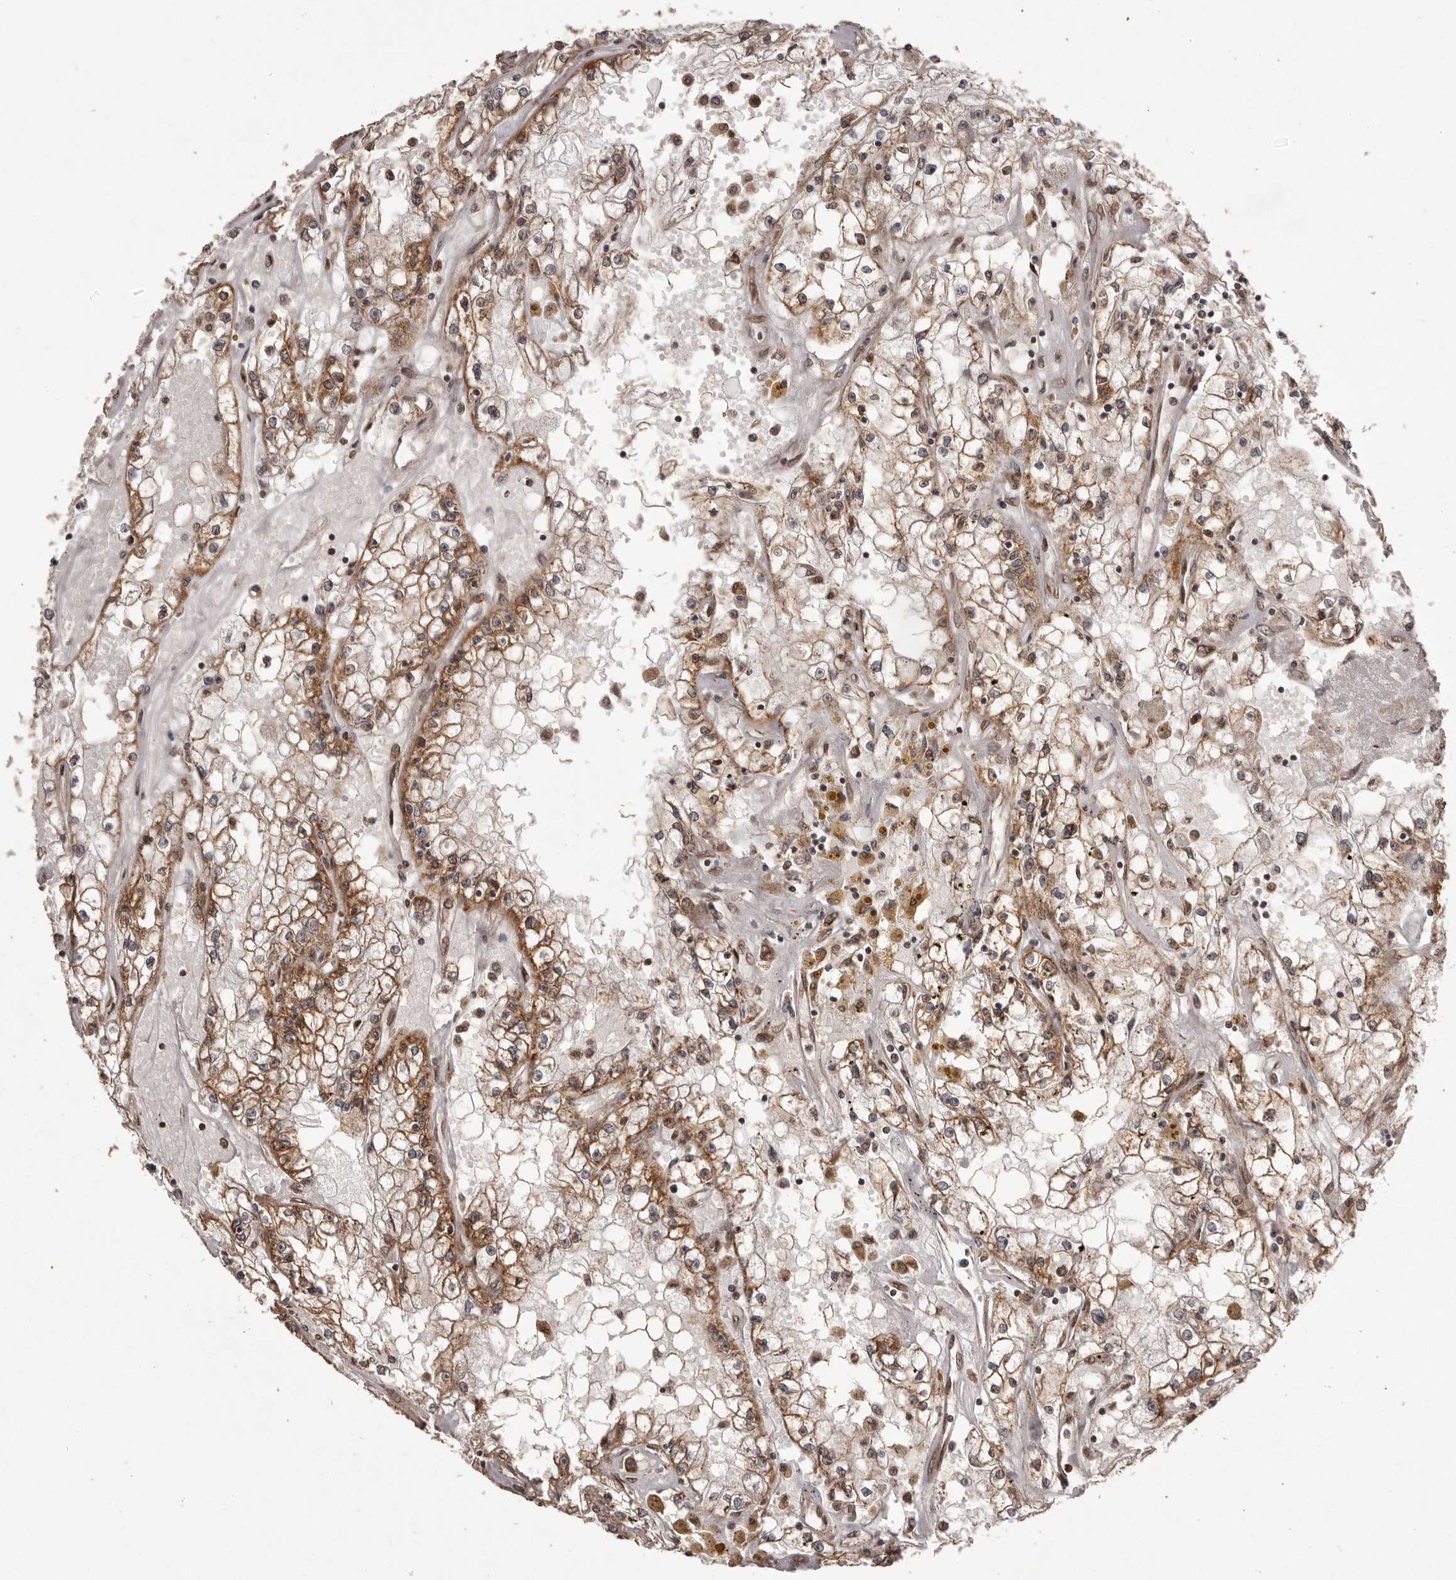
{"staining": {"intensity": "moderate", "quantity": ">75%", "location": "cytoplasmic/membranous"}, "tissue": "renal cancer", "cell_type": "Tumor cells", "image_type": "cancer", "snomed": [{"axis": "morphology", "description": "Adenocarcinoma, NOS"}, {"axis": "topography", "description": "Kidney"}], "caption": "IHC histopathology image of renal adenocarcinoma stained for a protein (brown), which shows medium levels of moderate cytoplasmic/membranous positivity in about >75% of tumor cells.", "gene": "CHRM2", "patient": {"sex": "male", "age": 56}}